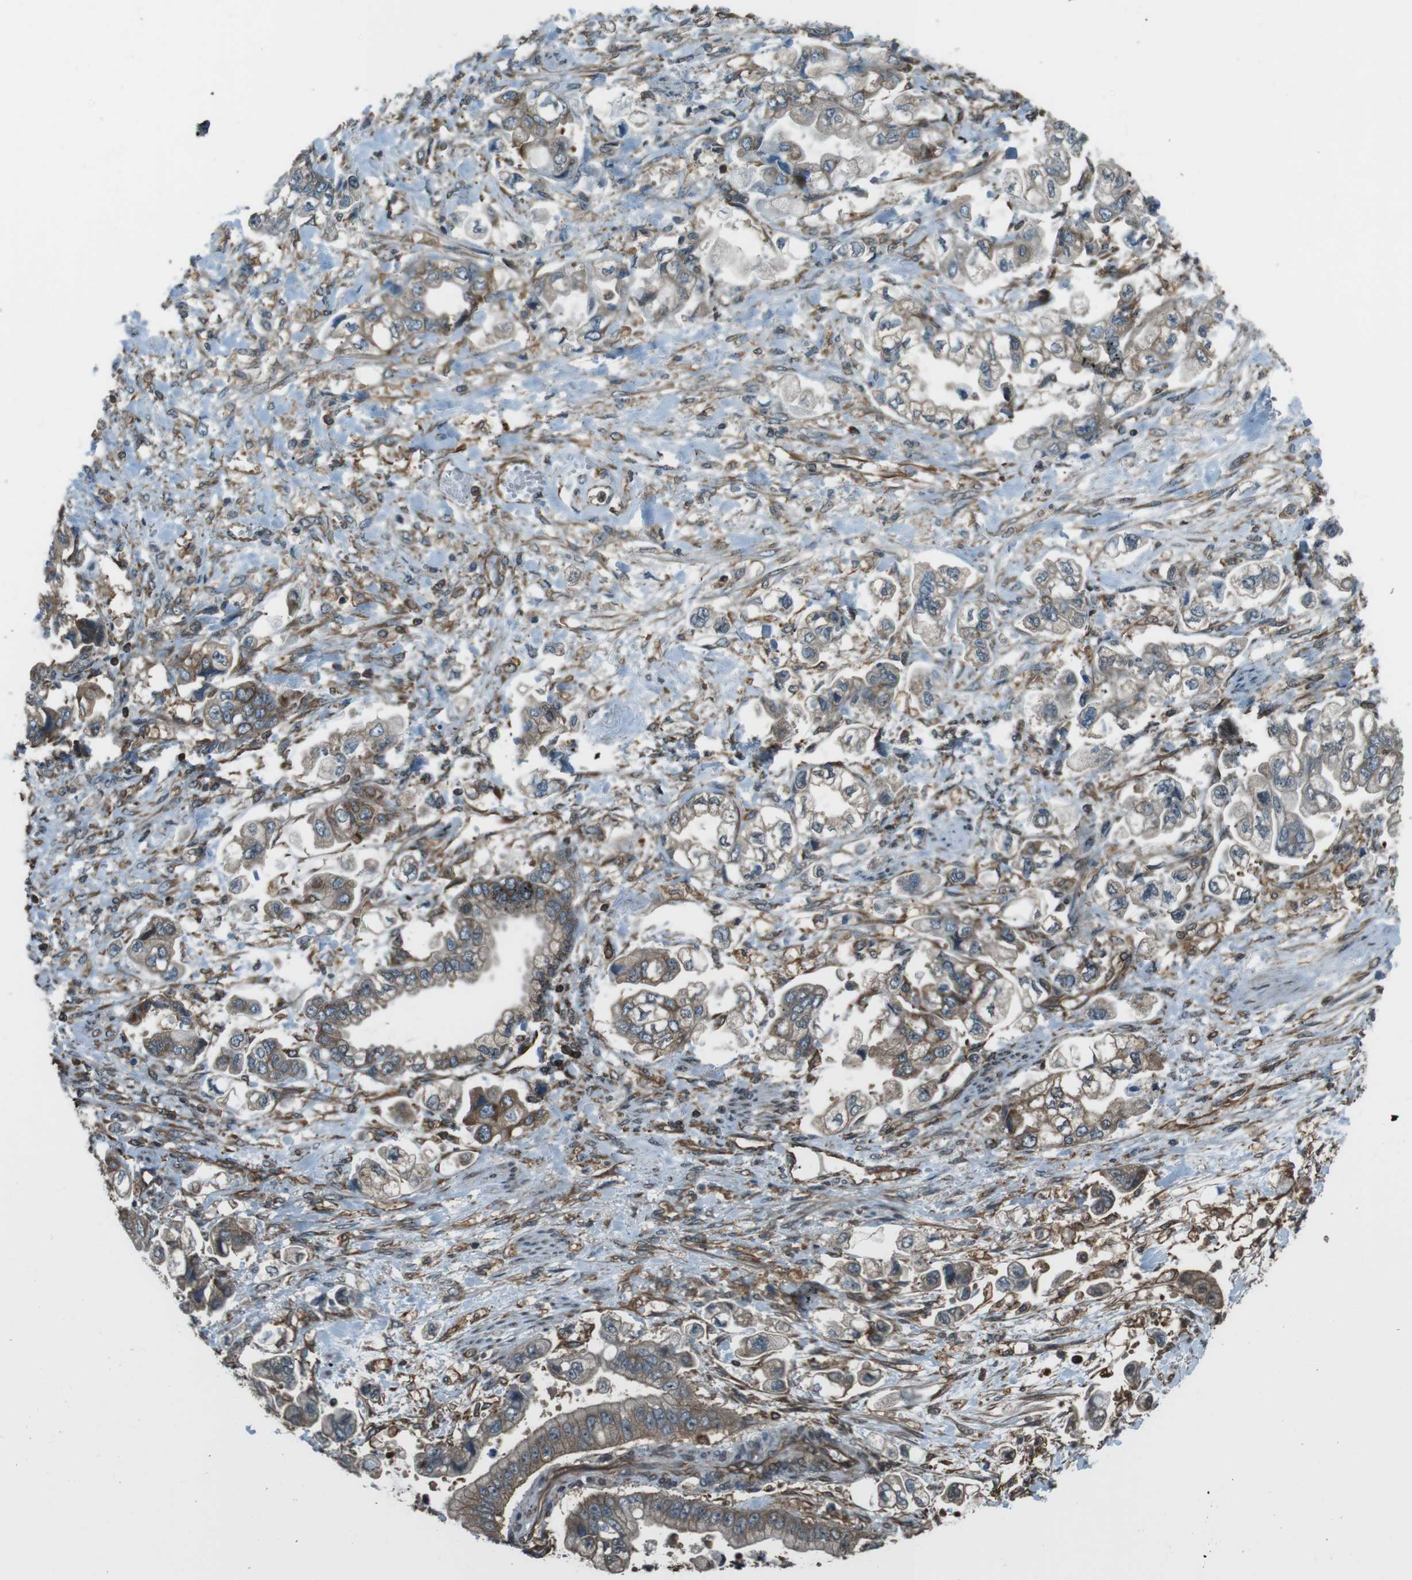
{"staining": {"intensity": "moderate", "quantity": "<25%", "location": "cytoplasmic/membranous"}, "tissue": "stomach cancer", "cell_type": "Tumor cells", "image_type": "cancer", "snomed": [{"axis": "morphology", "description": "Normal tissue, NOS"}, {"axis": "morphology", "description": "Adenocarcinoma, NOS"}, {"axis": "topography", "description": "Stomach"}], "caption": "High-power microscopy captured an immunohistochemistry (IHC) histopathology image of stomach cancer (adenocarcinoma), revealing moderate cytoplasmic/membranous expression in approximately <25% of tumor cells.", "gene": "PA2G4", "patient": {"sex": "male", "age": 62}}